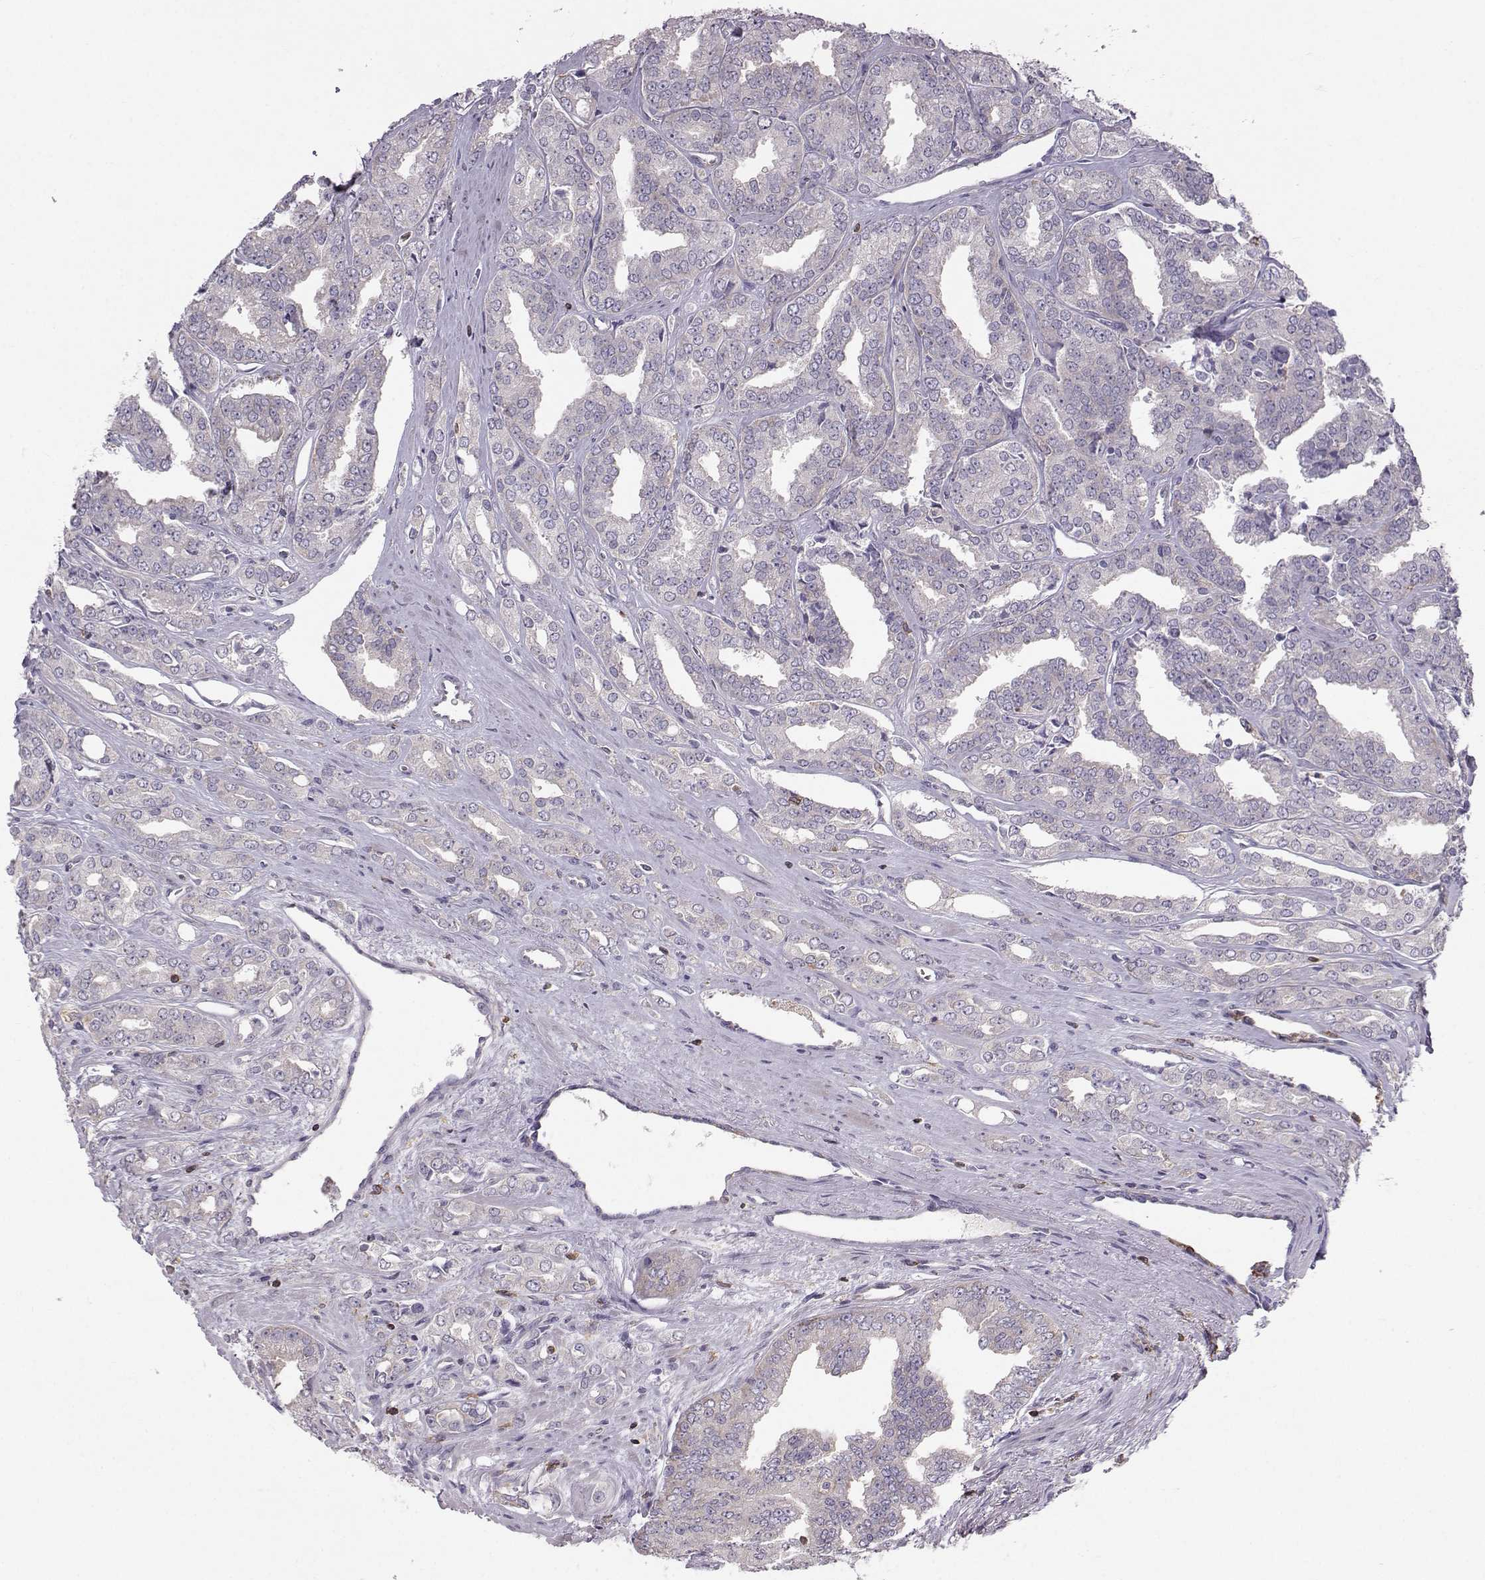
{"staining": {"intensity": "weak", "quantity": "<25%", "location": "cytoplasmic/membranous"}, "tissue": "prostate cancer", "cell_type": "Tumor cells", "image_type": "cancer", "snomed": [{"axis": "morphology", "description": "Adenocarcinoma, NOS"}, {"axis": "morphology", "description": "Adenocarcinoma, High grade"}, {"axis": "topography", "description": "Prostate"}], "caption": "IHC of human prostate cancer (high-grade adenocarcinoma) demonstrates no expression in tumor cells. (DAB (3,3'-diaminobenzidine) immunohistochemistry visualized using brightfield microscopy, high magnification).", "gene": "ZBTB32", "patient": {"sex": "male", "age": 70}}